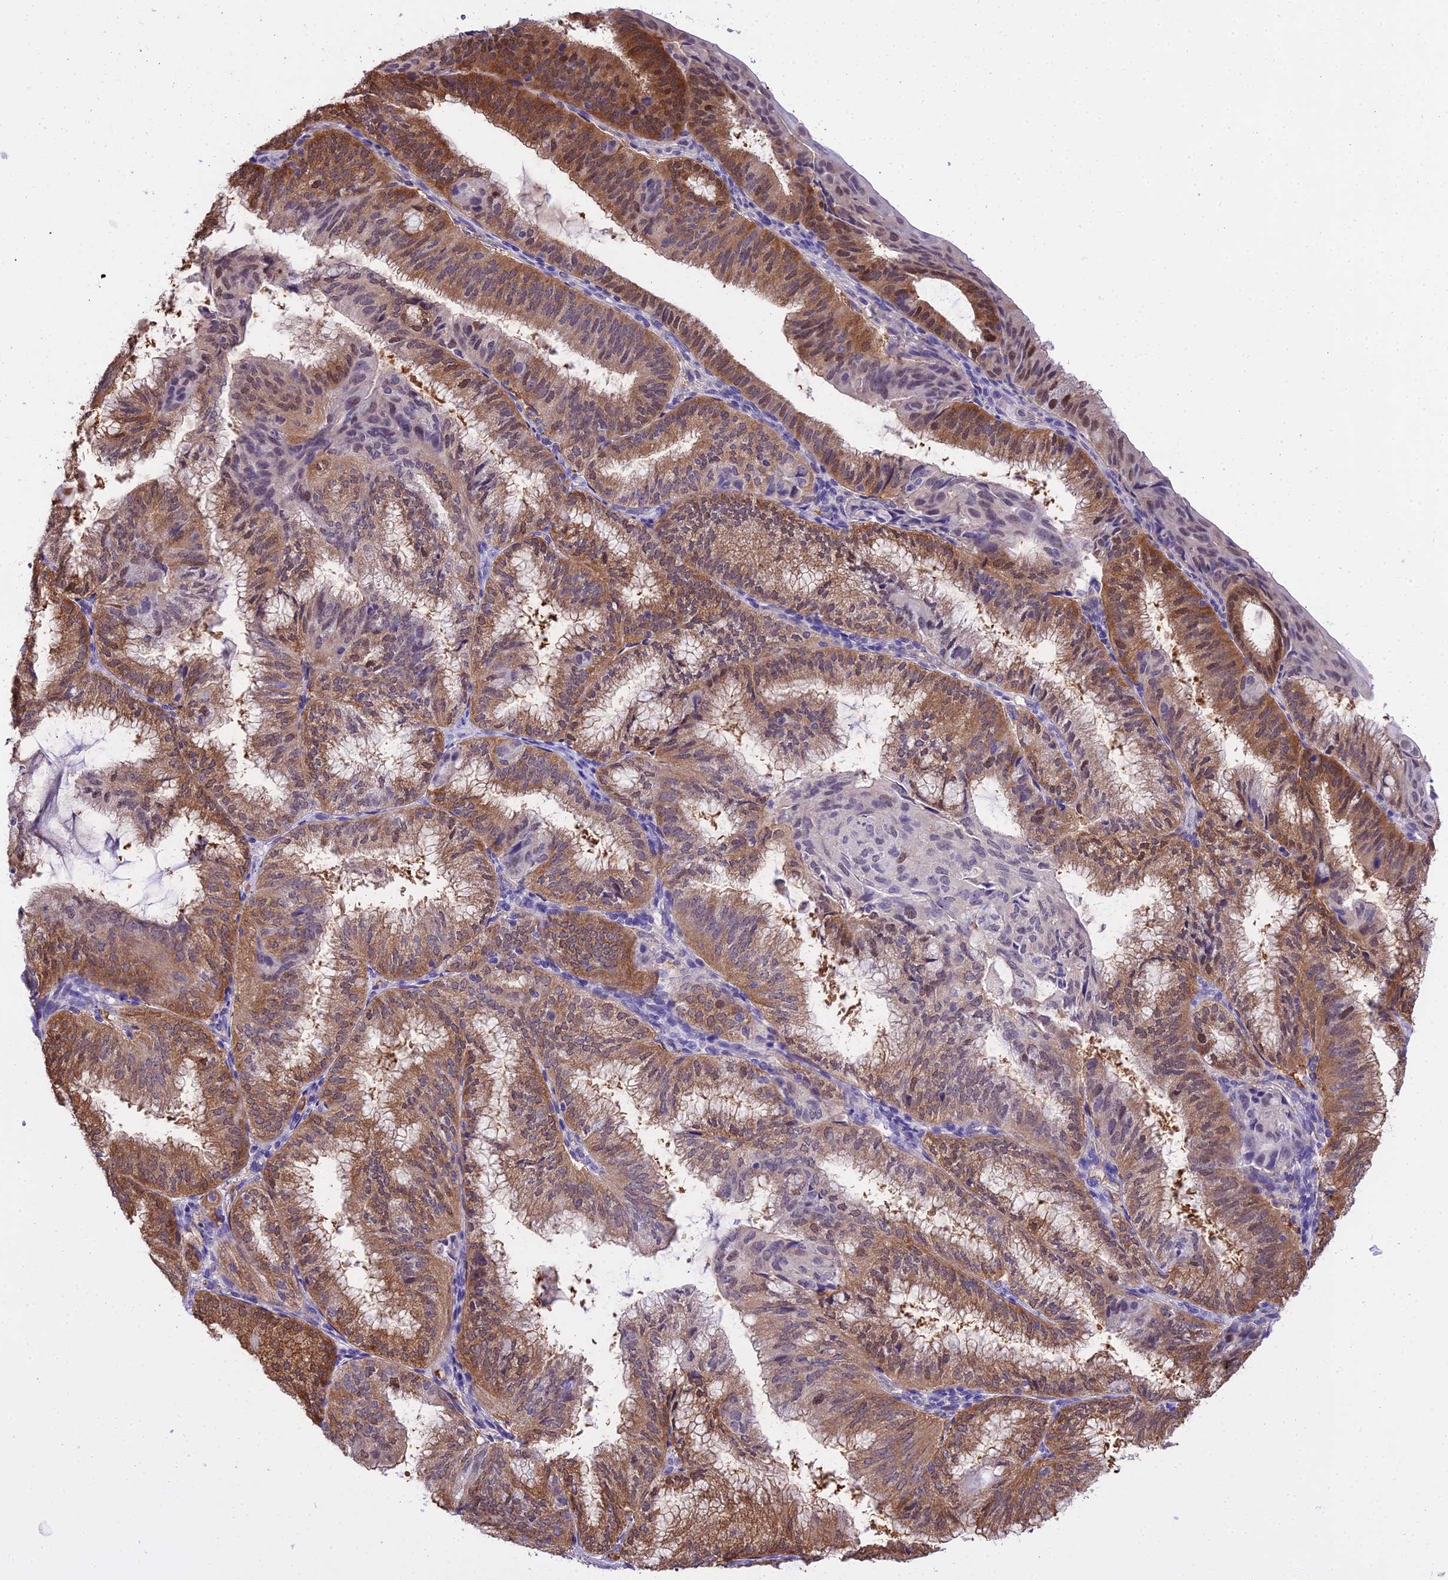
{"staining": {"intensity": "moderate", "quantity": ">75%", "location": "cytoplasmic/membranous,nuclear"}, "tissue": "endometrial cancer", "cell_type": "Tumor cells", "image_type": "cancer", "snomed": [{"axis": "morphology", "description": "Adenocarcinoma, NOS"}, {"axis": "topography", "description": "Endometrium"}], "caption": "Adenocarcinoma (endometrial) stained for a protein (brown) reveals moderate cytoplasmic/membranous and nuclear positive expression in about >75% of tumor cells.", "gene": "MAT2A", "patient": {"sex": "female", "age": 49}}